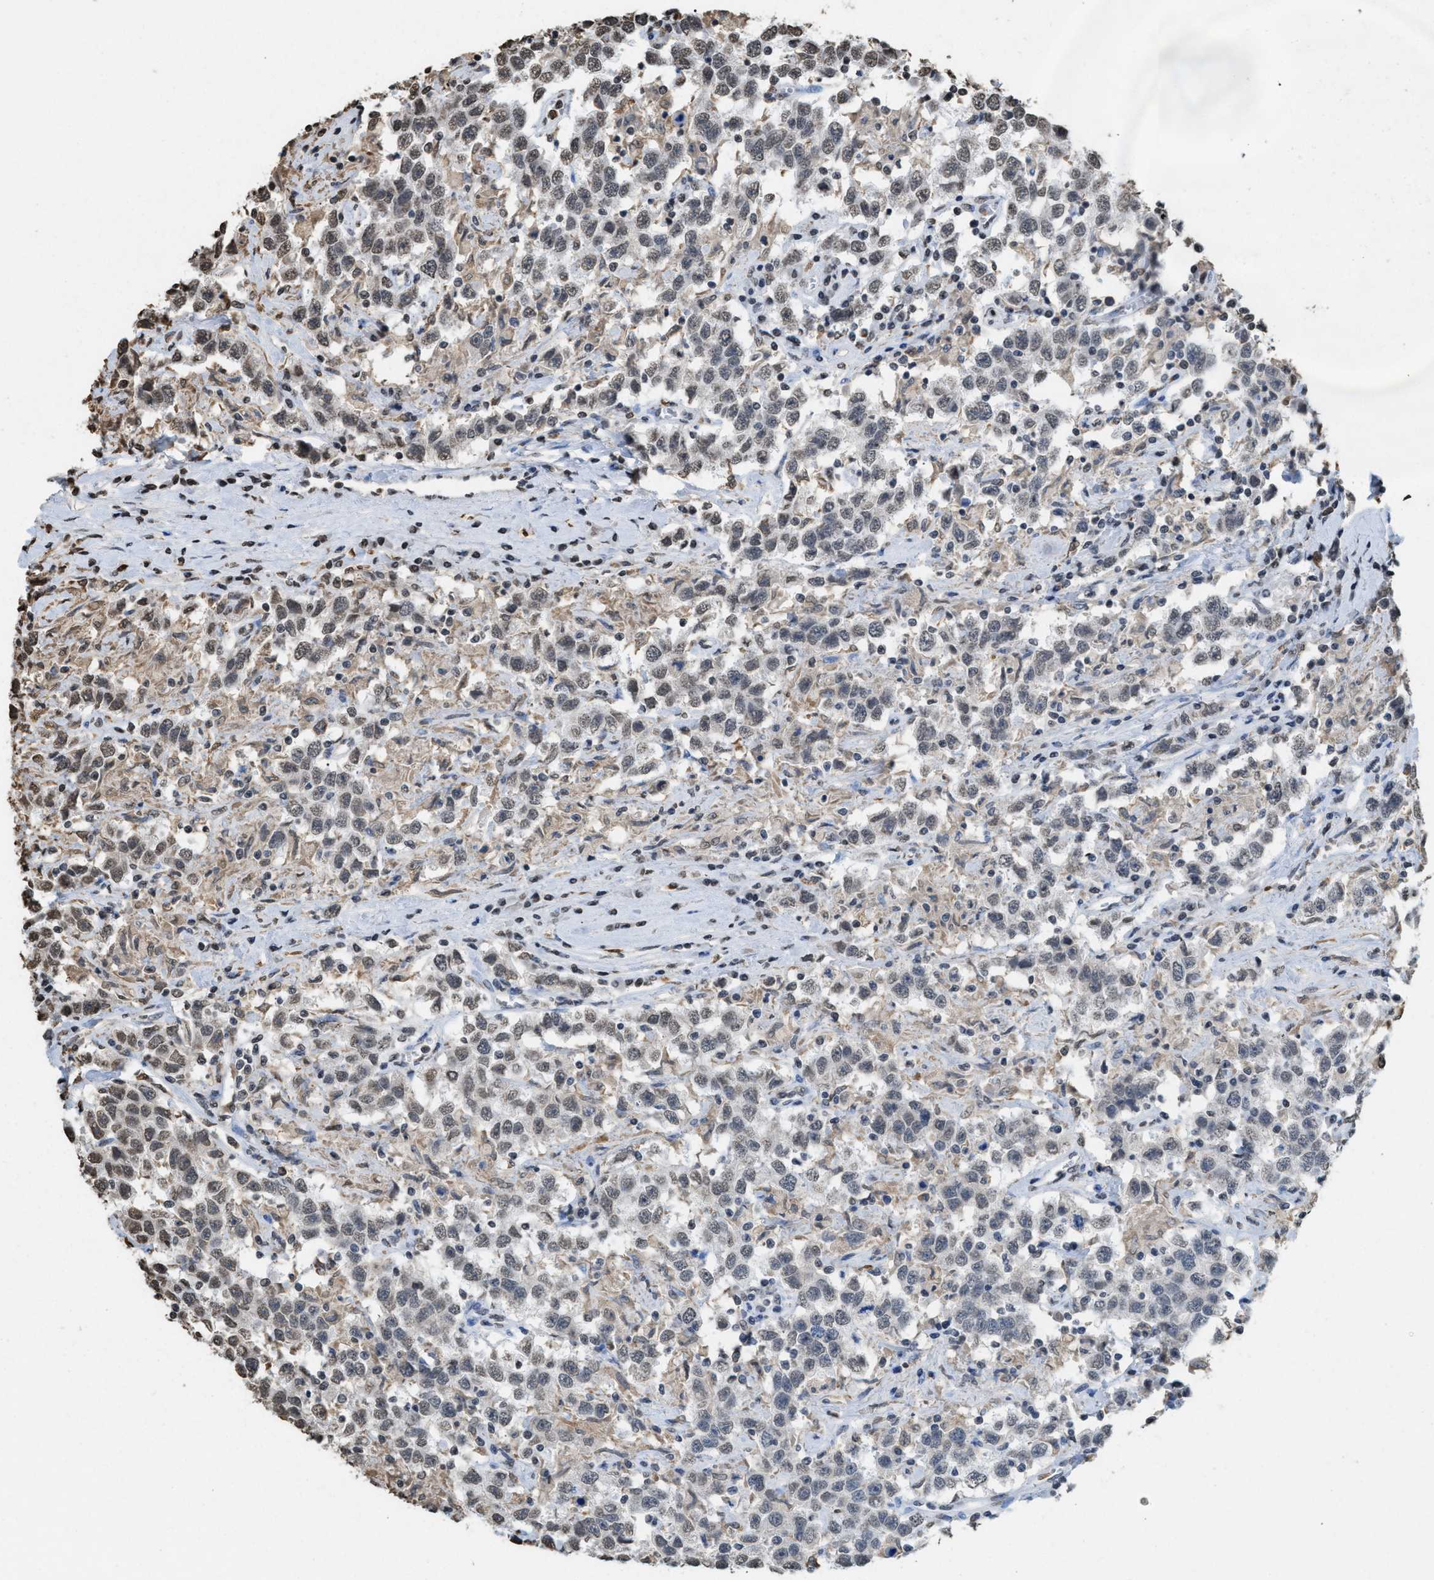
{"staining": {"intensity": "weak", "quantity": "25%-75%", "location": "nuclear"}, "tissue": "testis cancer", "cell_type": "Tumor cells", "image_type": "cancer", "snomed": [{"axis": "morphology", "description": "Seminoma, NOS"}, {"axis": "topography", "description": "Testis"}], "caption": "This is an image of immunohistochemistry staining of testis cancer, which shows weak expression in the nuclear of tumor cells.", "gene": "NUP88", "patient": {"sex": "male", "age": 41}}